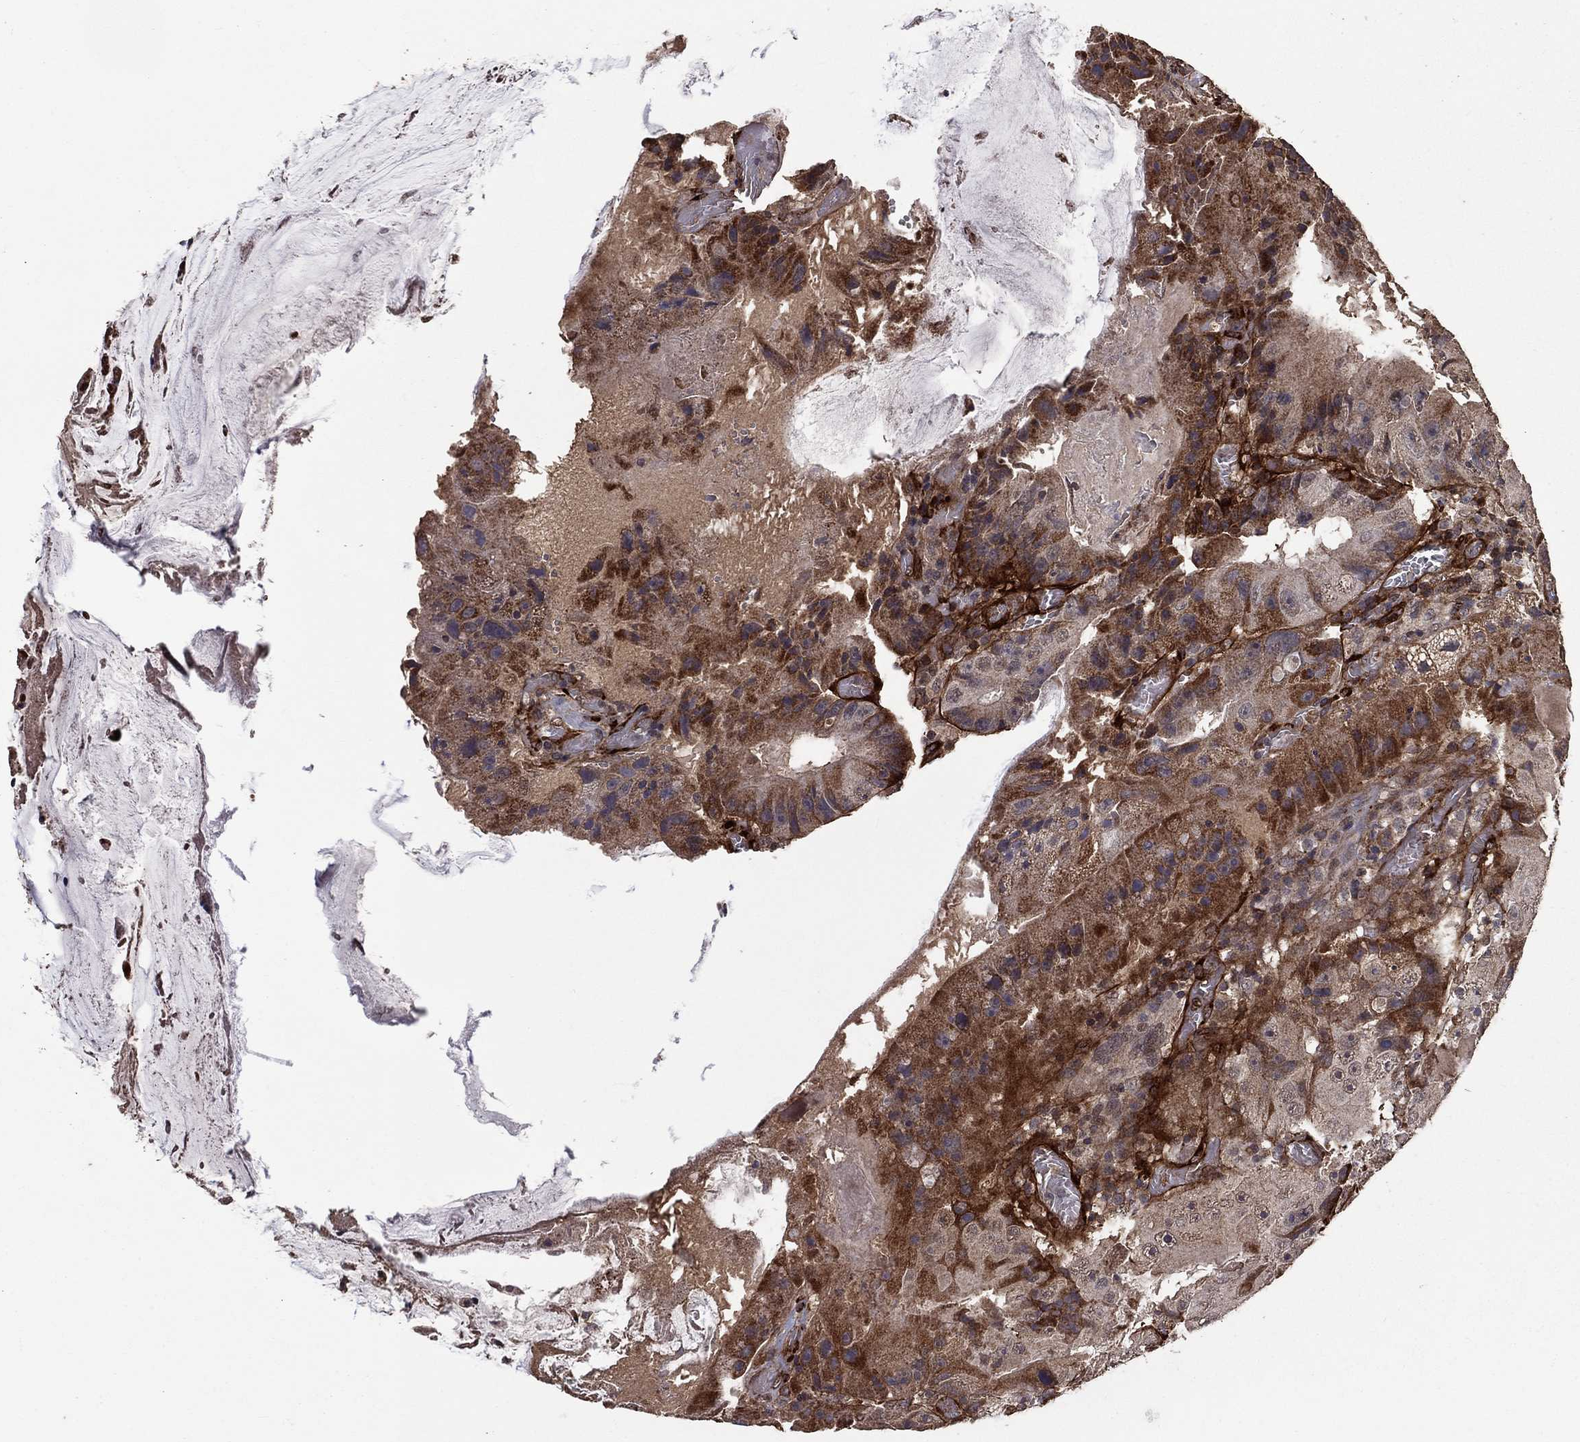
{"staining": {"intensity": "moderate", "quantity": "25%-75%", "location": "cytoplasmic/membranous"}, "tissue": "colorectal cancer", "cell_type": "Tumor cells", "image_type": "cancer", "snomed": [{"axis": "morphology", "description": "Adenocarcinoma, NOS"}, {"axis": "topography", "description": "Colon"}], "caption": "Immunohistochemical staining of colorectal cancer exhibits moderate cytoplasmic/membranous protein expression in approximately 25%-75% of tumor cells. (IHC, brightfield microscopy, high magnification).", "gene": "COL18A1", "patient": {"sex": "female", "age": 86}}